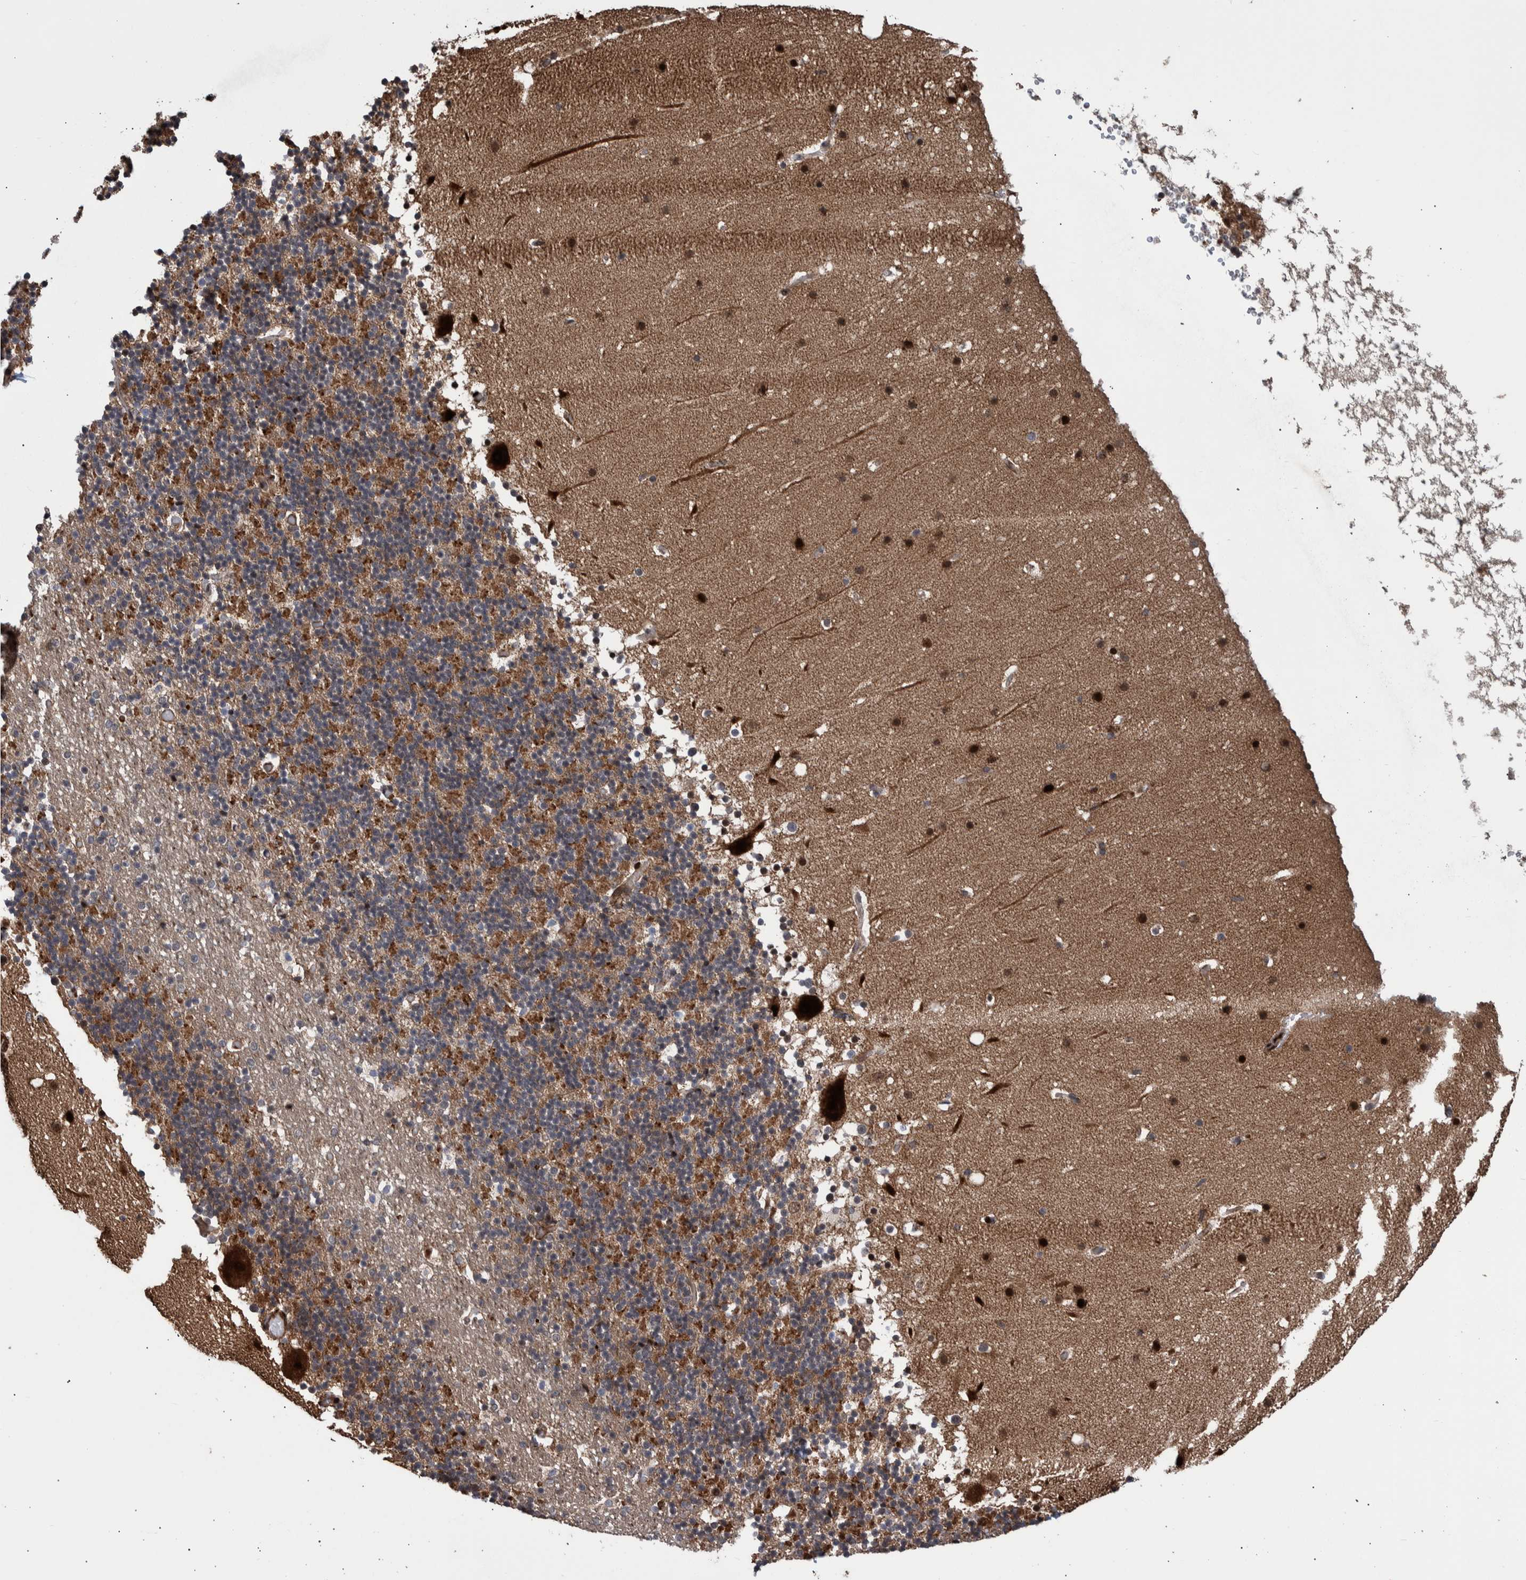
{"staining": {"intensity": "moderate", "quantity": ">75%", "location": "cytoplasmic/membranous"}, "tissue": "cerebellum", "cell_type": "Cells in granular layer", "image_type": "normal", "snomed": [{"axis": "morphology", "description": "Normal tissue, NOS"}, {"axis": "topography", "description": "Cerebellum"}], "caption": "Immunohistochemistry (IHC) photomicrograph of normal human cerebellum stained for a protein (brown), which demonstrates medium levels of moderate cytoplasmic/membranous staining in about >75% of cells in granular layer.", "gene": "SHISA6", "patient": {"sex": "male", "age": 57}}